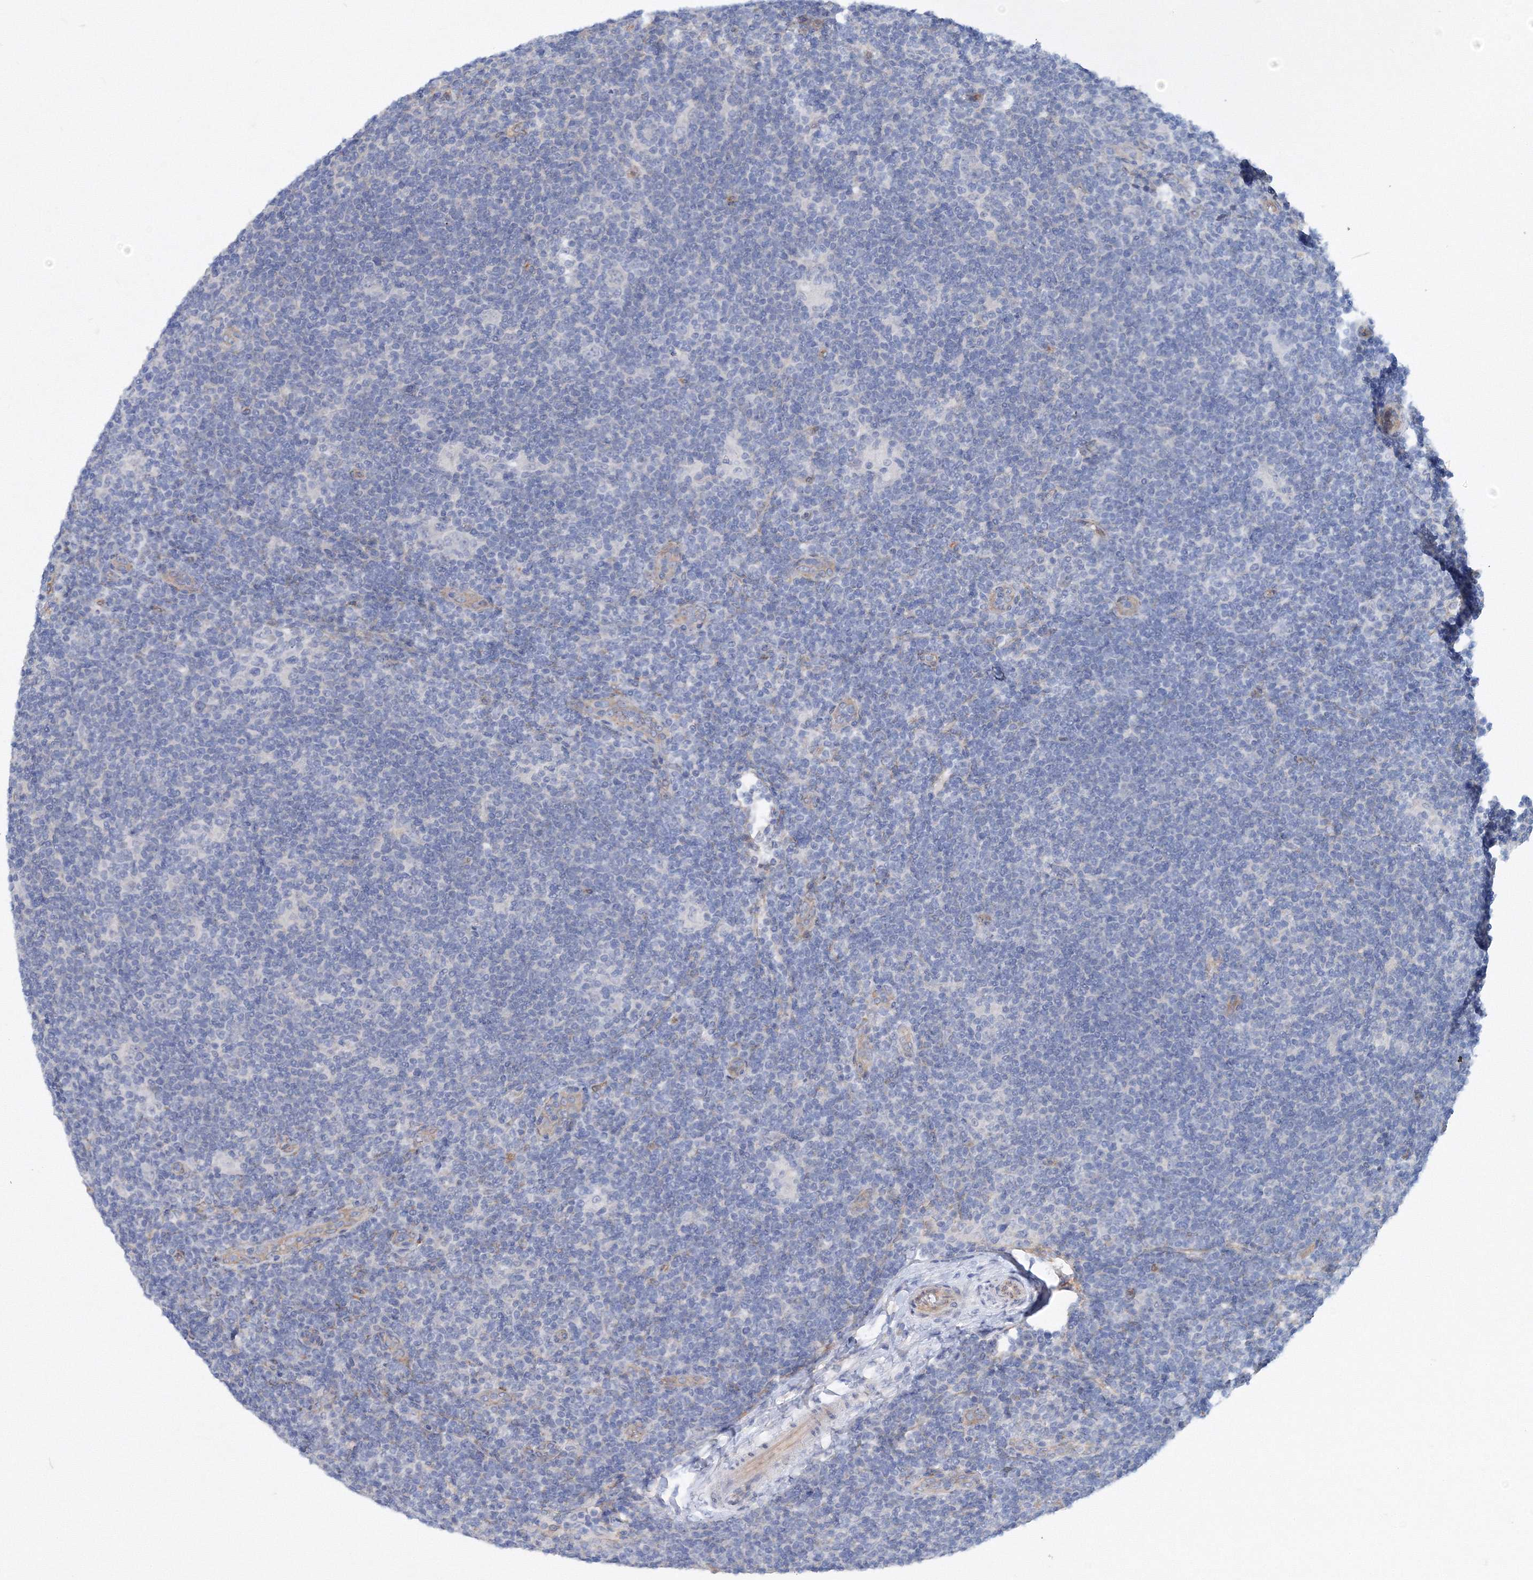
{"staining": {"intensity": "negative", "quantity": "none", "location": "none"}, "tissue": "lymphoma", "cell_type": "Tumor cells", "image_type": "cancer", "snomed": [{"axis": "morphology", "description": "Hodgkin's disease, NOS"}, {"axis": "topography", "description": "Lymph node"}], "caption": "A micrograph of human Hodgkin's disease is negative for staining in tumor cells.", "gene": "TANC1", "patient": {"sex": "female", "age": 57}}